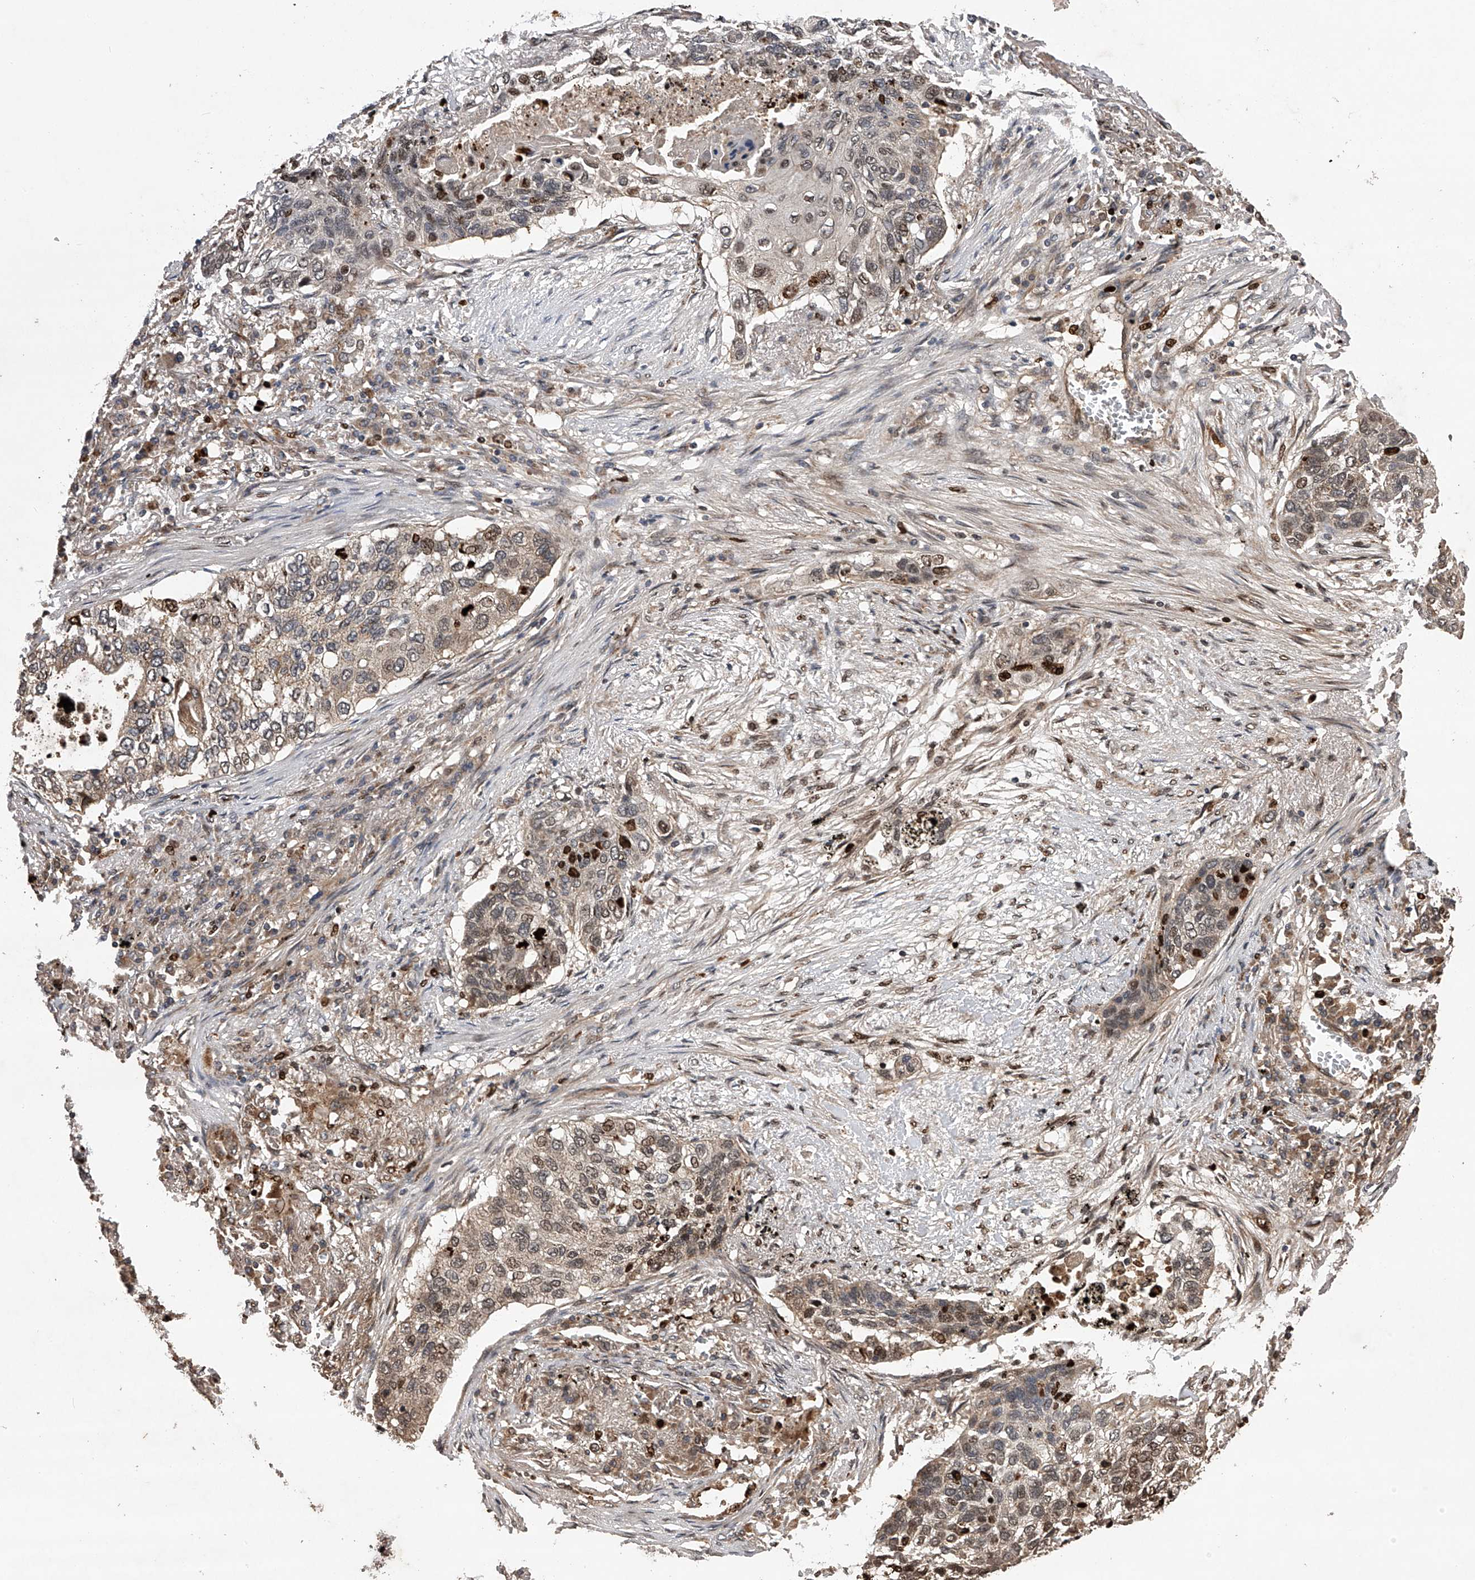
{"staining": {"intensity": "weak", "quantity": ">75%", "location": "nuclear"}, "tissue": "lung cancer", "cell_type": "Tumor cells", "image_type": "cancer", "snomed": [{"axis": "morphology", "description": "Squamous cell carcinoma, NOS"}, {"axis": "topography", "description": "Lung"}], "caption": "Lung cancer was stained to show a protein in brown. There is low levels of weak nuclear staining in about >75% of tumor cells. (DAB = brown stain, brightfield microscopy at high magnification).", "gene": "MAP3K11", "patient": {"sex": "female", "age": 63}}